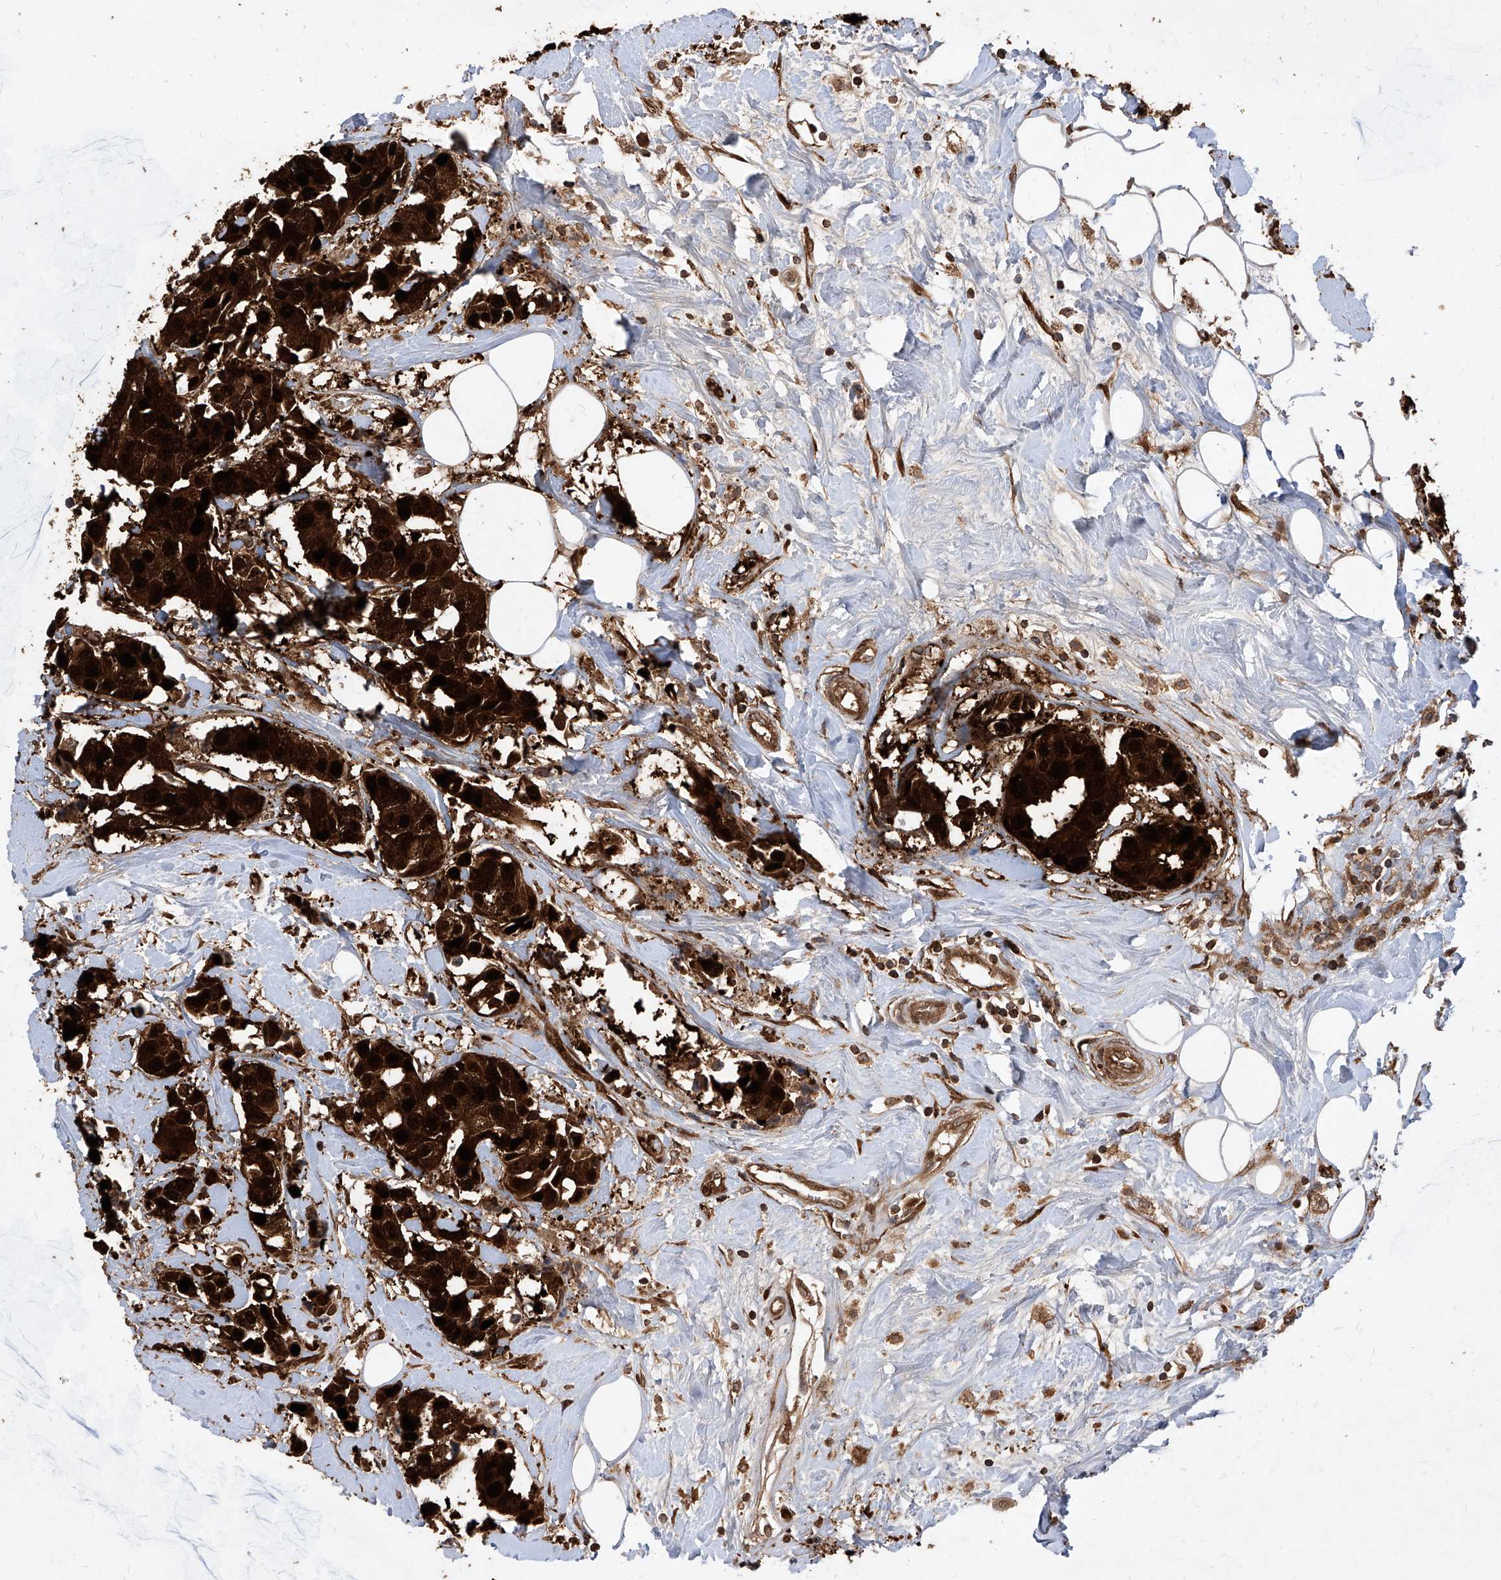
{"staining": {"intensity": "strong", "quantity": ">75%", "location": "cytoplasmic/membranous,nuclear"}, "tissue": "breast cancer", "cell_type": "Tumor cells", "image_type": "cancer", "snomed": [{"axis": "morphology", "description": "Normal tissue, NOS"}, {"axis": "morphology", "description": "Duct carcinoma"}, {"axis": "topography", "description": "Breast"}], "caption": "Breast cancer tissue exhibits strong cytoplasmic/membranous and nuclear positivity in about >75% of tumor cells, visualized by immunohistochemistry. (Brightfield microscopy of DAB IHC at high magnification).", "gene": "MAGED2", "patient": {"sex": "female", "age": 39}}